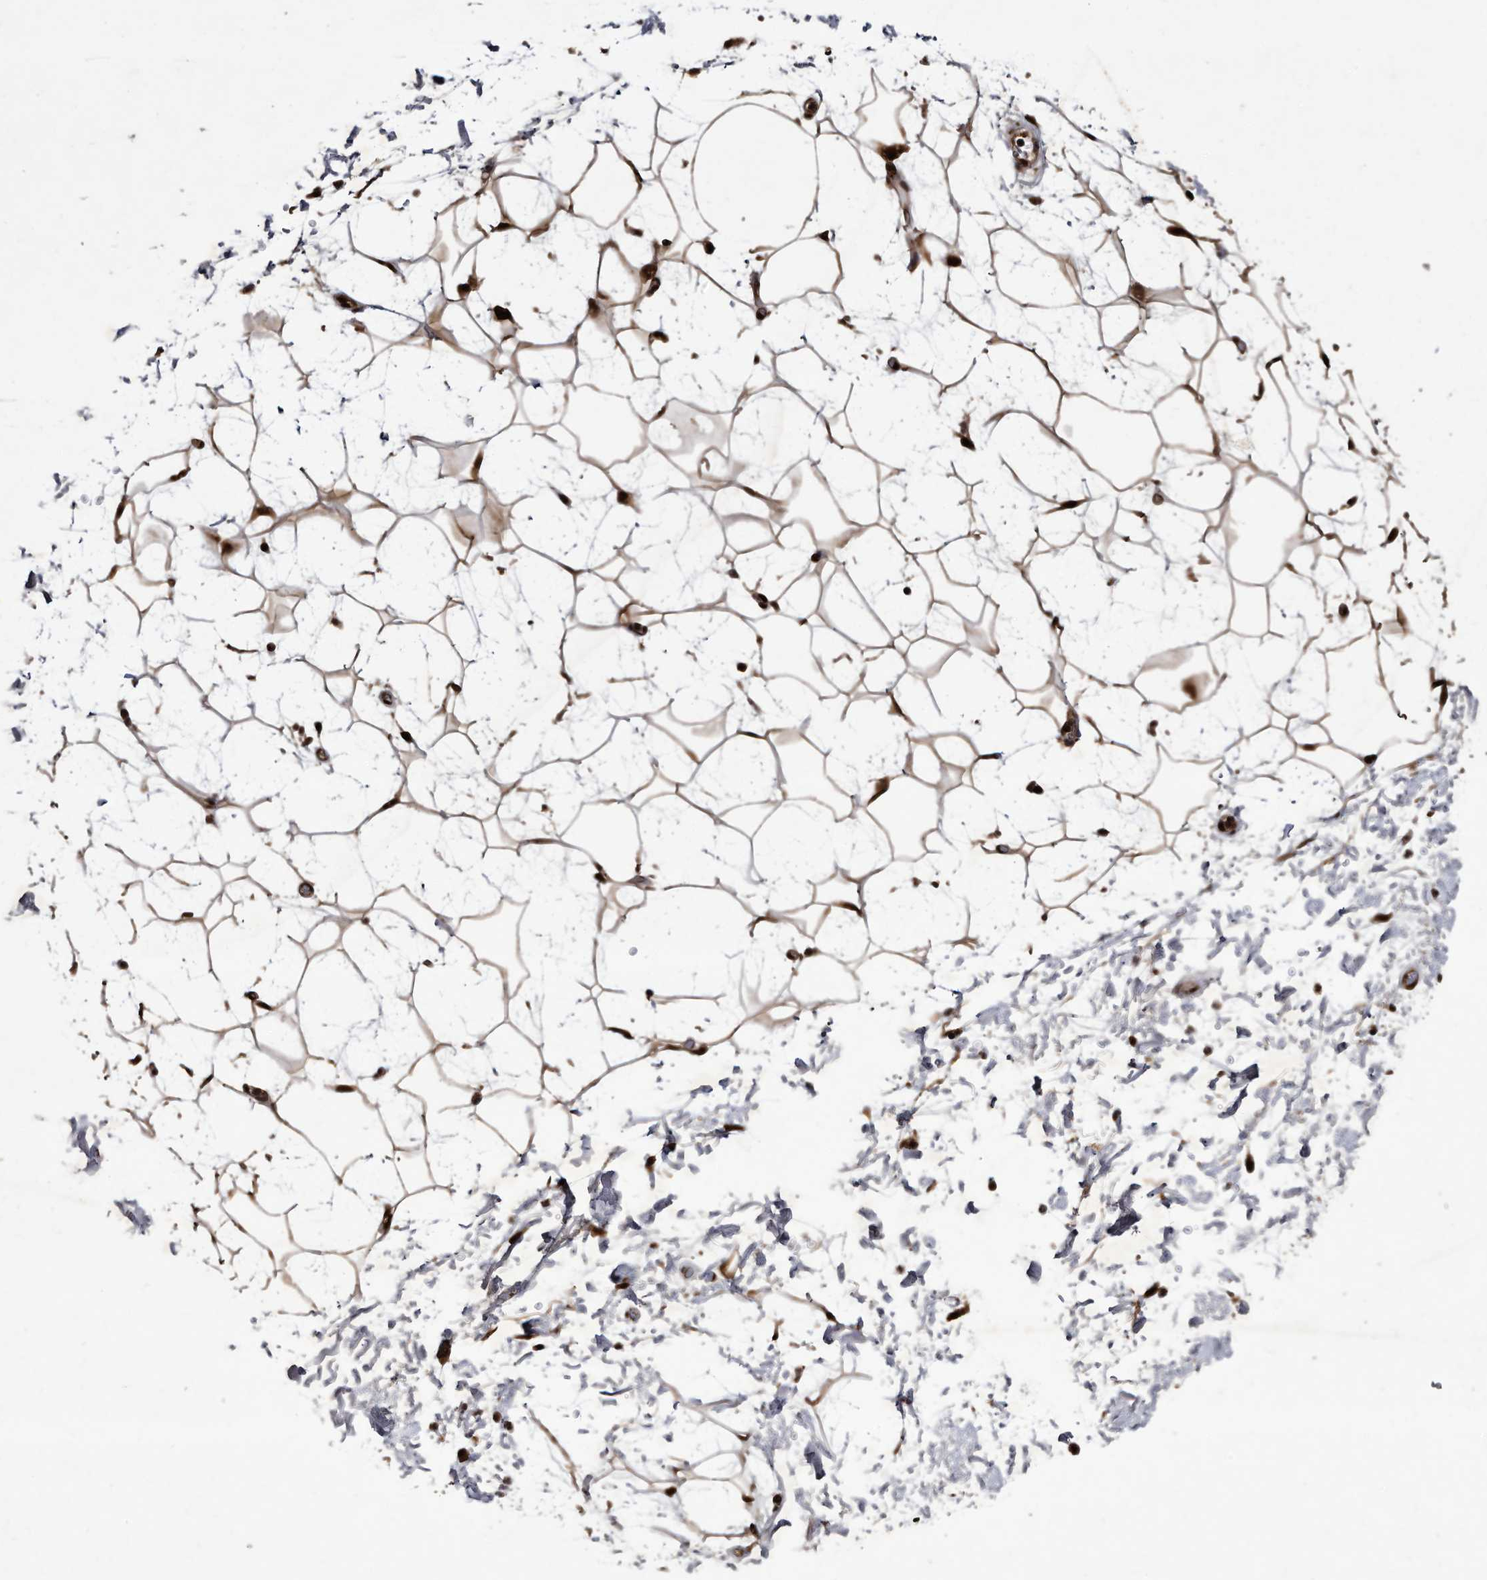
{"staining": {"intensity": "strong", "quantity": ">75%", "location": "nuclear"}, "tissue": "adipose tissue", "cell_type": "Adipocytes", "image_type": "normal", "snomed": [{"axis": "morphology", "description": "Normal tissue, NOS"}, {"axis": "topography", "description": "Soft tissue"}], "caption": "Protein staining by immunohistochemistry (IHC) exhibits strong nuclear staining in approximately >75% of adipocytes in normal adipose tissue.", "gene": "RAD23B", "patient": {"sex": "male", "age": 72}}